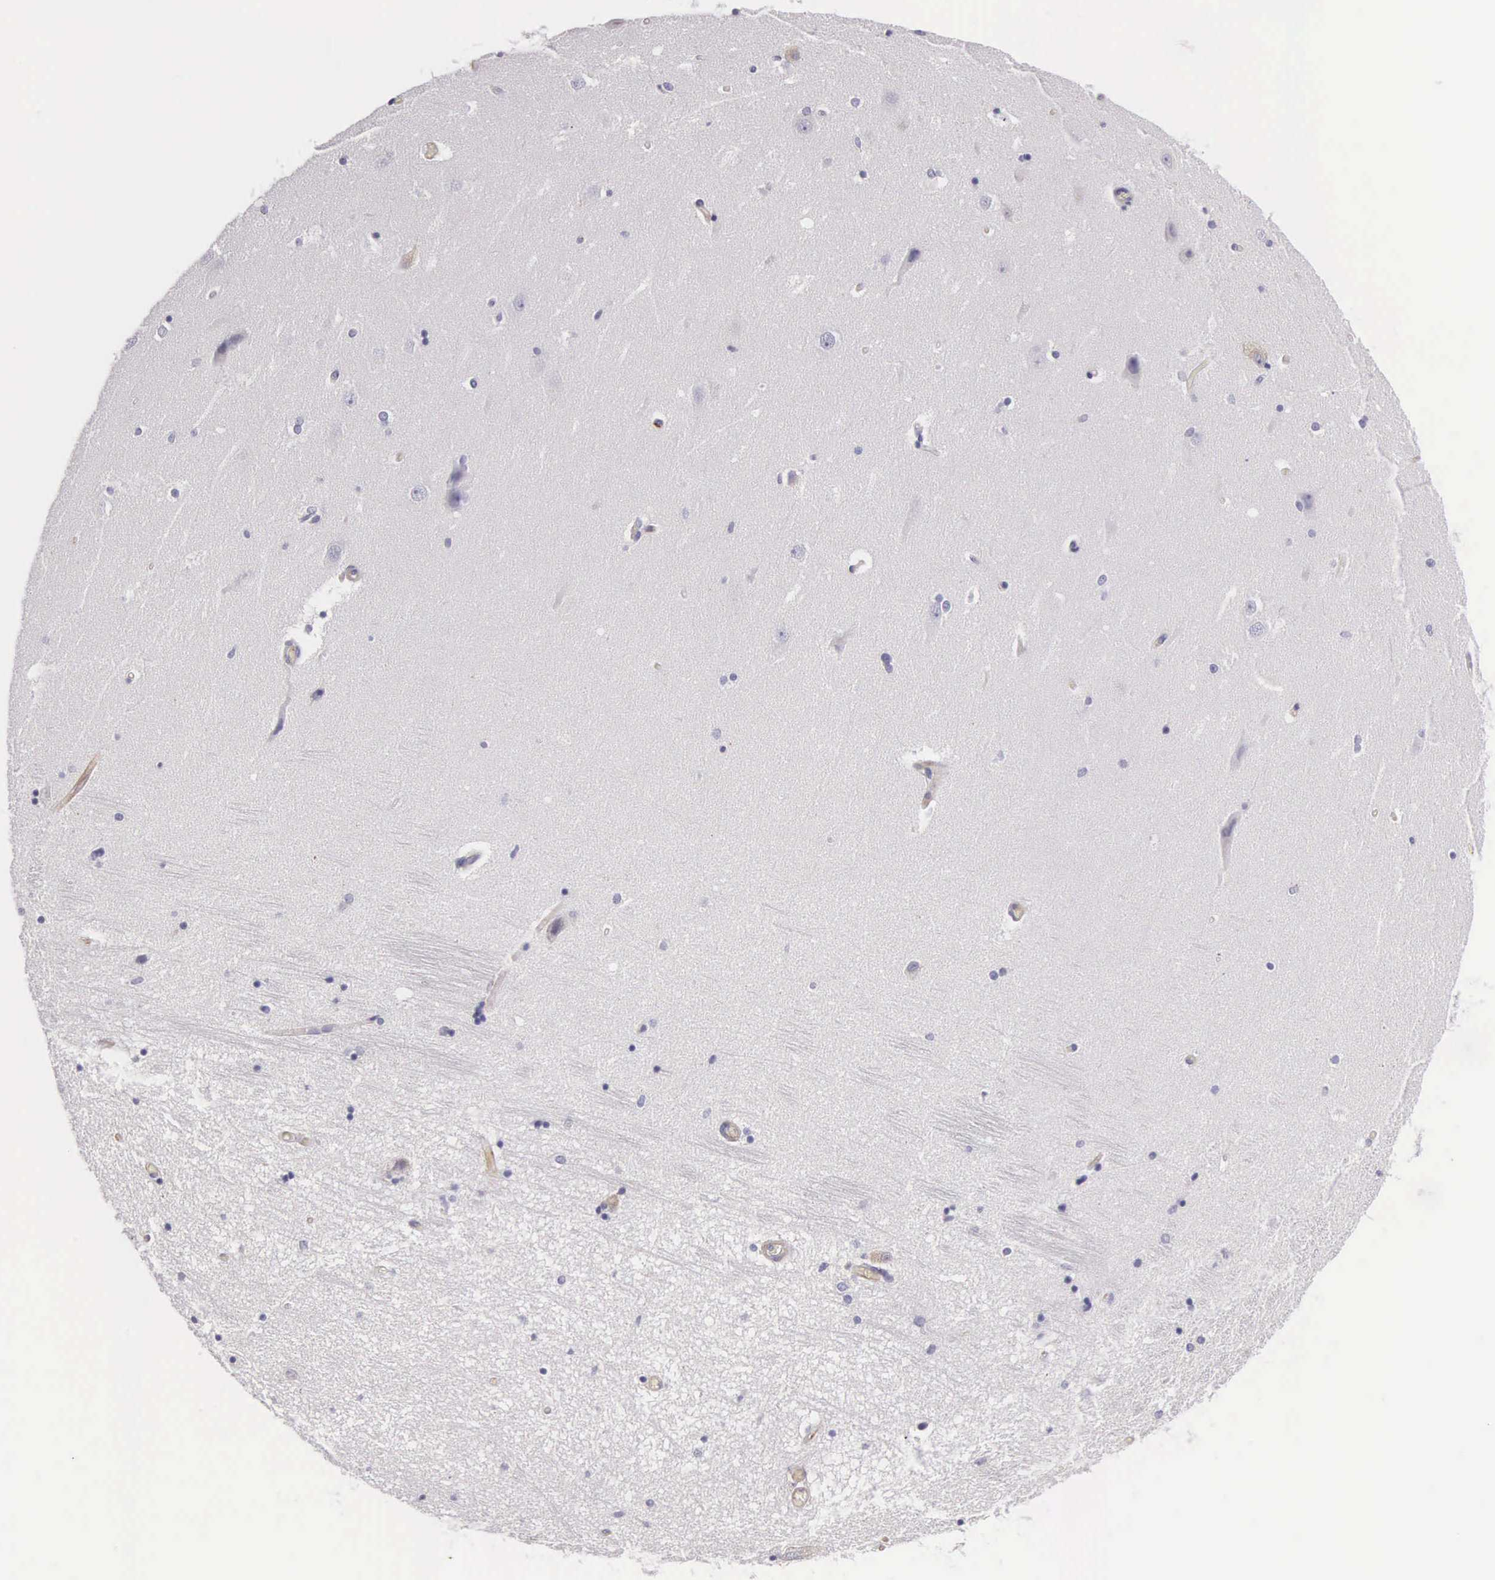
{"staining": {"intensity": "negative", "quantity": "none", "location": "none"}, "tissue": "hippocampus", "cell_type": "Glial cells", "image_type": "normal", "snomed": [{"axis": "morphology", "description": "Normal tissue, NOS"}, {"axis": "topography", "description": "Hippocampus"}], "caption": "Immunohistochemistry (IHC) image of normal hippocampus stained for a protein (brown), which exhibits no staining in glial cells.", "gene": "OSBPL3", "patient": {"sex": "female", "age": 54}}